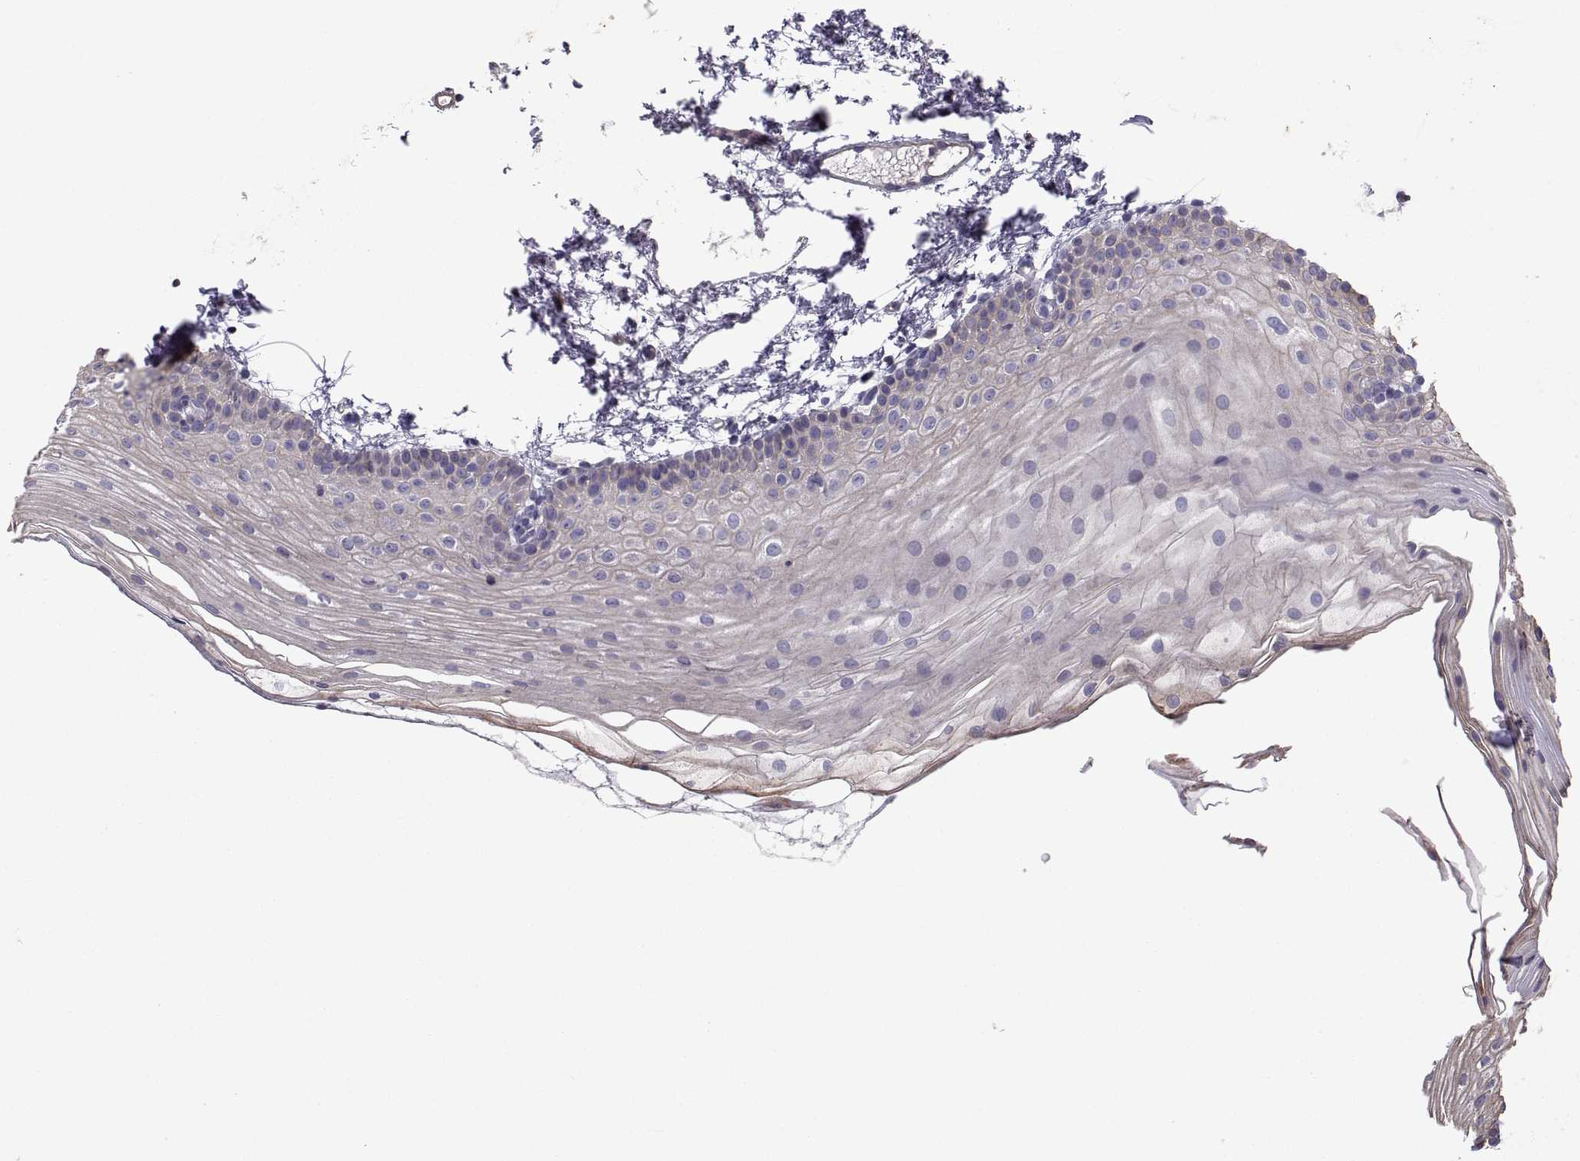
{"staining": {"intensity": "weak", "quantity": "<25%", "location": "cytoplasmic/membranous"}, "tissue": "oral mucosa", "cell_type": "Squamous epithelial cells", "image_type": "normal", "snomed": [{"axis": "morphology", "description": "Normal tissue, NOS"}, {"axis": "topography", "description": "Oral tissue"}], "caption": "High power microscopy photomicrograph of an IHC histopathology image of unremarkable oral mucosa, revealing no significant staining in squamous epithelial cells.", "gene": "ANO1", "patient": {"sex": "female", "age": 57}}